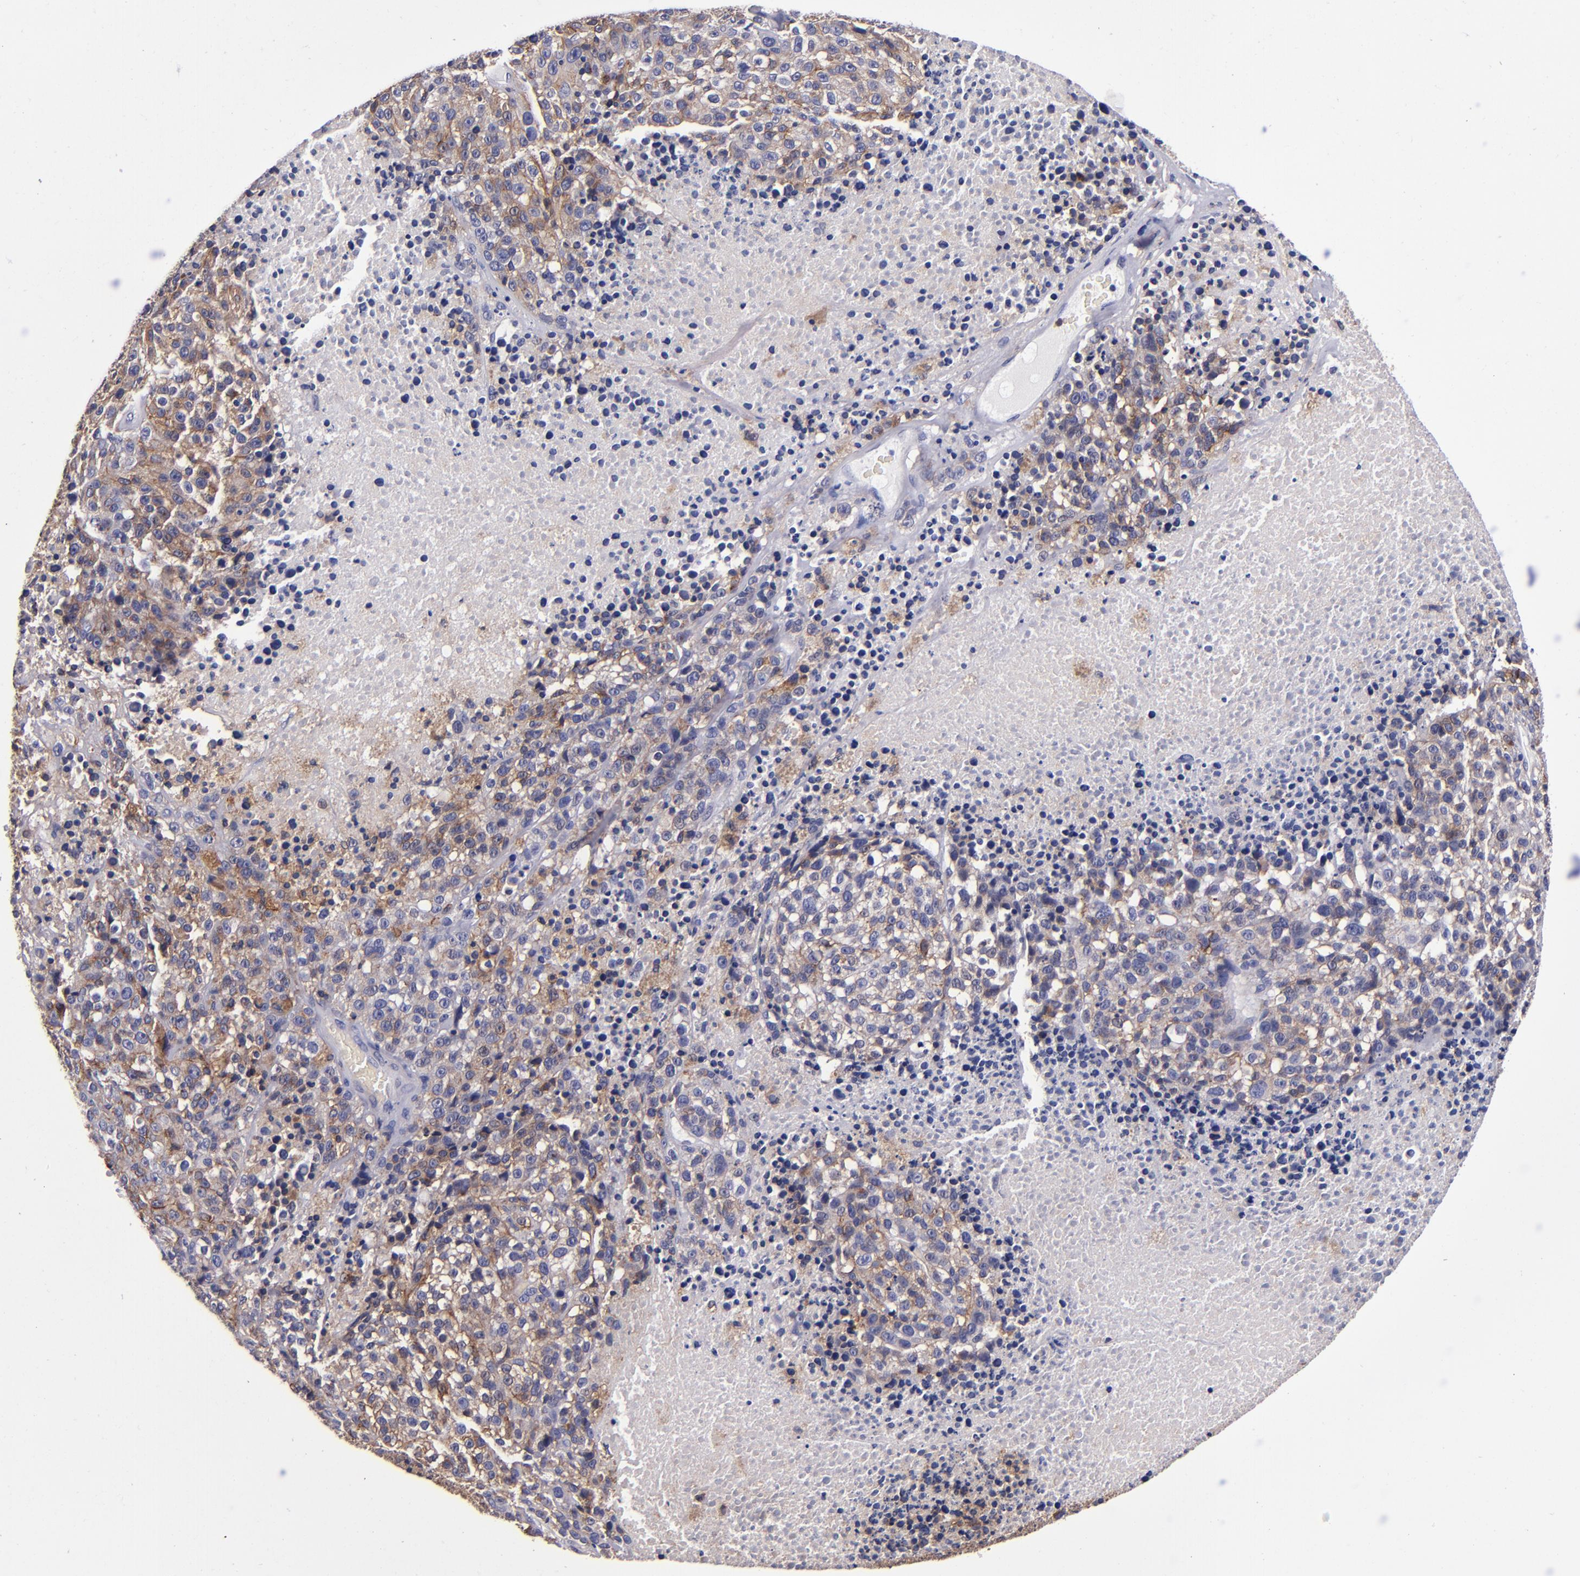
{"staining": {"intensity": "moderate", "quantity": "25%-75%", "location": "cytoplasmic/membranous"}, "tissue": "melanoma", "cell_type": "Tumor cells", "image_type": "cancer", "snomed": [{"axis": "morphology", "description": "Malignant melanoma, Metastatic site"}, {"axis": "topography", "description": "Cerebral cortex"}], "caption": "Approximately 25%-75% of tumor cells in human malignant melanoma (metastatic site) reveal moderate cytoplasmic/membranous protein staining as visualized by brown immunohistochemical staining.", "gene": "SIRPA", "patient": {"sex": "female", "age": 52}}